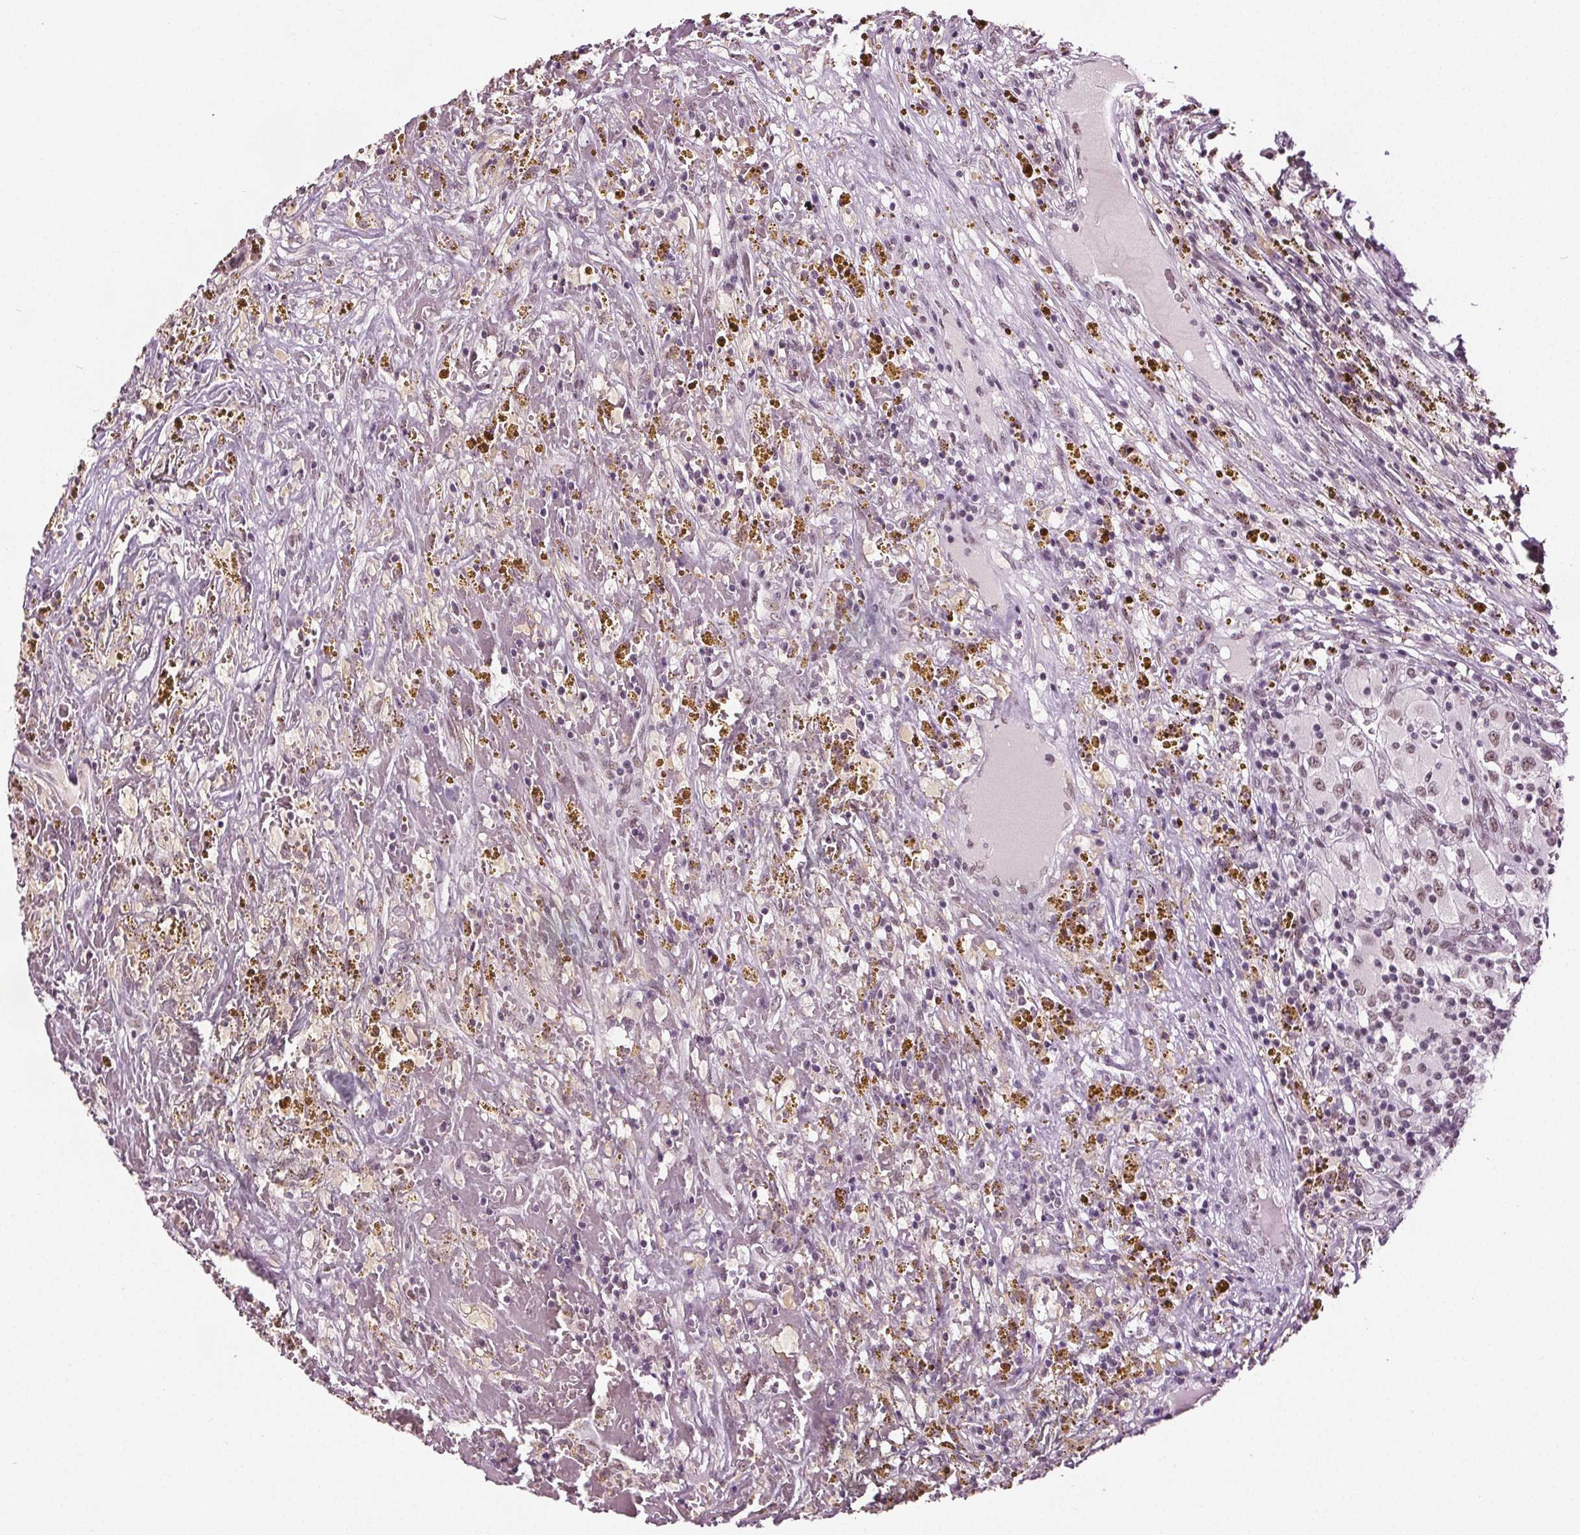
{"staining": {"intensity": "moderate", "quantity": ">75%", "location": "nuclear"}, "tissue": "renal cancer", "cell_type": "Tumor cells", "image_type": "cancer", "snomed": [{"axis": "morphology", "description": "Adenocarcinoma, NOS"}, {"axis": "topography", "description": "Kidney"}], "caption": "The image displays immunohistochemical staining of renal adenocarcinoma. There is moderate nuclear positivity is appreciated in about >75% of tumor cells.", "gene": "IWS1", "patient": {"sex": "female", "age": 67}}